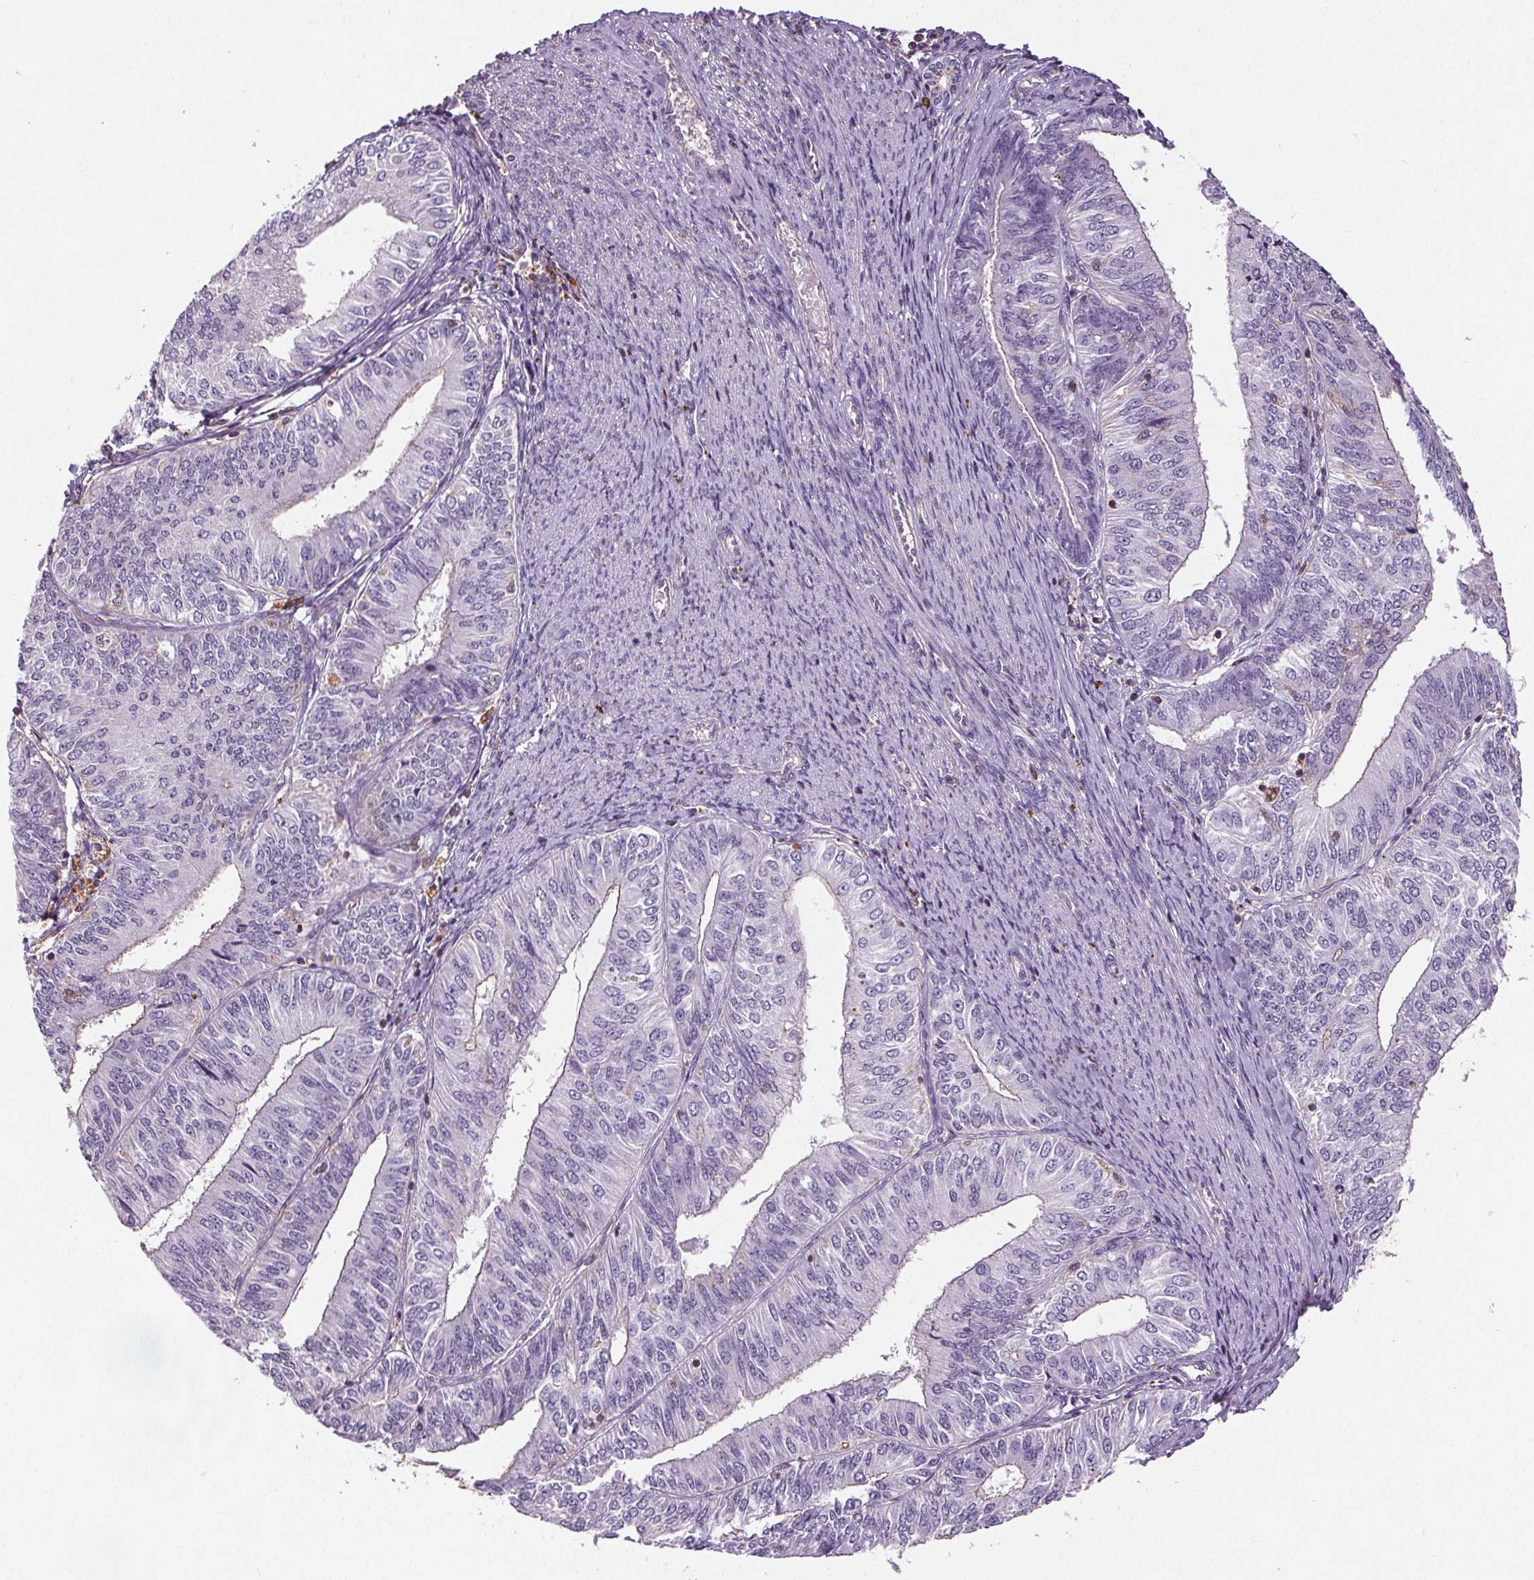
{"staining": {"intensity": "negative", "quantity": "none", "location": "none"}, "tissue": "endometrial cancer", "cell_type": "Tumor cells", "image_type": "cancer", "snomed": [{"axis": "morphology", "description": "Adenocarcinoma, NOS"}, {"axis": "topography", "description": "Endometrium"}], "caption": "Immunohistochemical staining of endometrial cancer displays no significant positivity in tumor cells. (DAB (3,3'-diaminobenzidine) IHC visualized using brightfield microscopy, high magnification).", "gene": "C19orf84", "patient": {"sex": "female", "age": 58}}